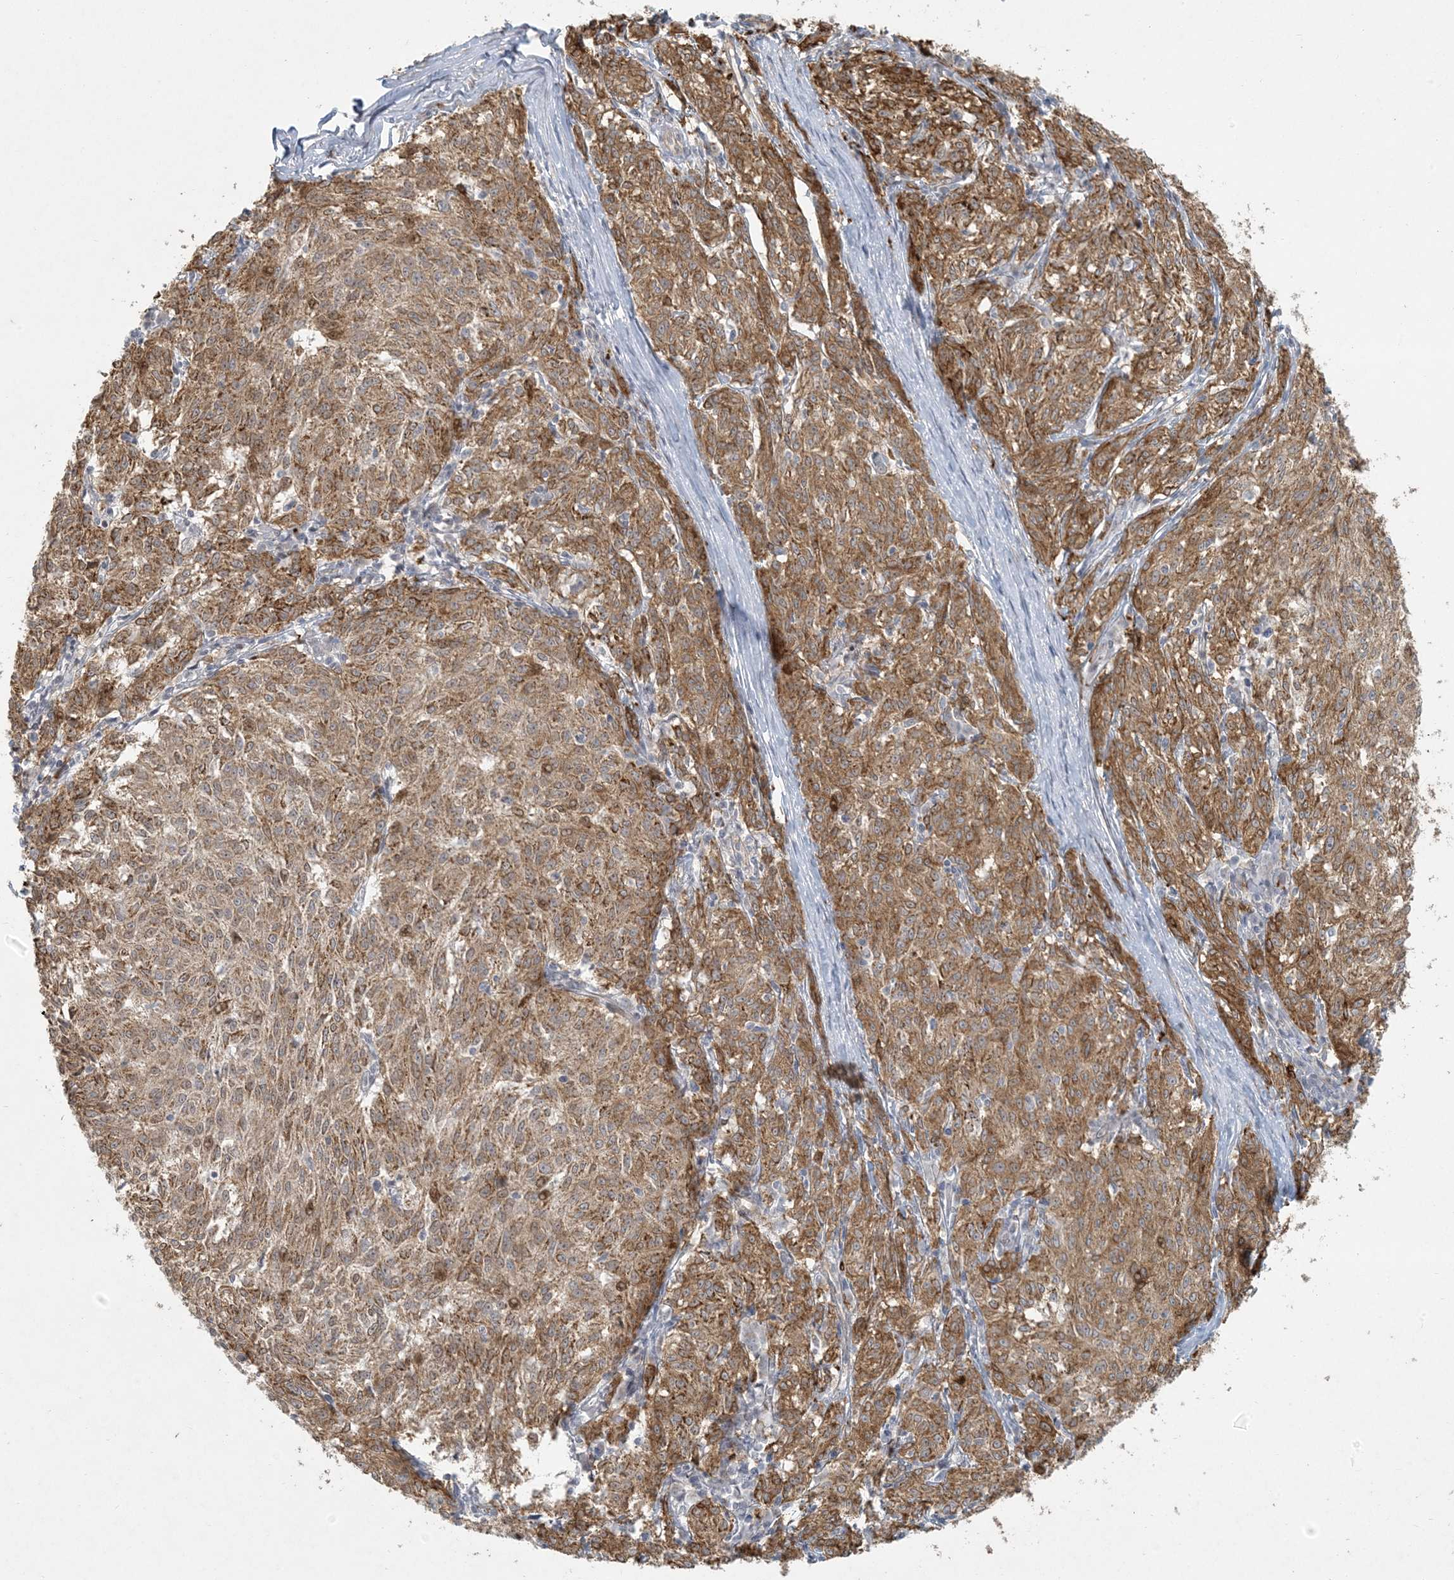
{"staining": {"intensity": "moderate", "quantity": ">75%", "location": "cytoplasmic/membranous"}, "tissue": "melanoma", "cell_type": "Tumor cells", "image_type": "cancer", "snomed": [{"axis": "morphology", "description": "Malignant melanoma, NOS"}, {"axis": "topography", "description": "Skin"}], "caption": "The histopathology image reveals immunohistochemical staining of malignant melanoma. There is moderate cytoplasmic/membranous expression is seen in approximately >75% of tumor cells.", "gene": "BCORL1", "patient": {"sex": "female", "age": 72}}